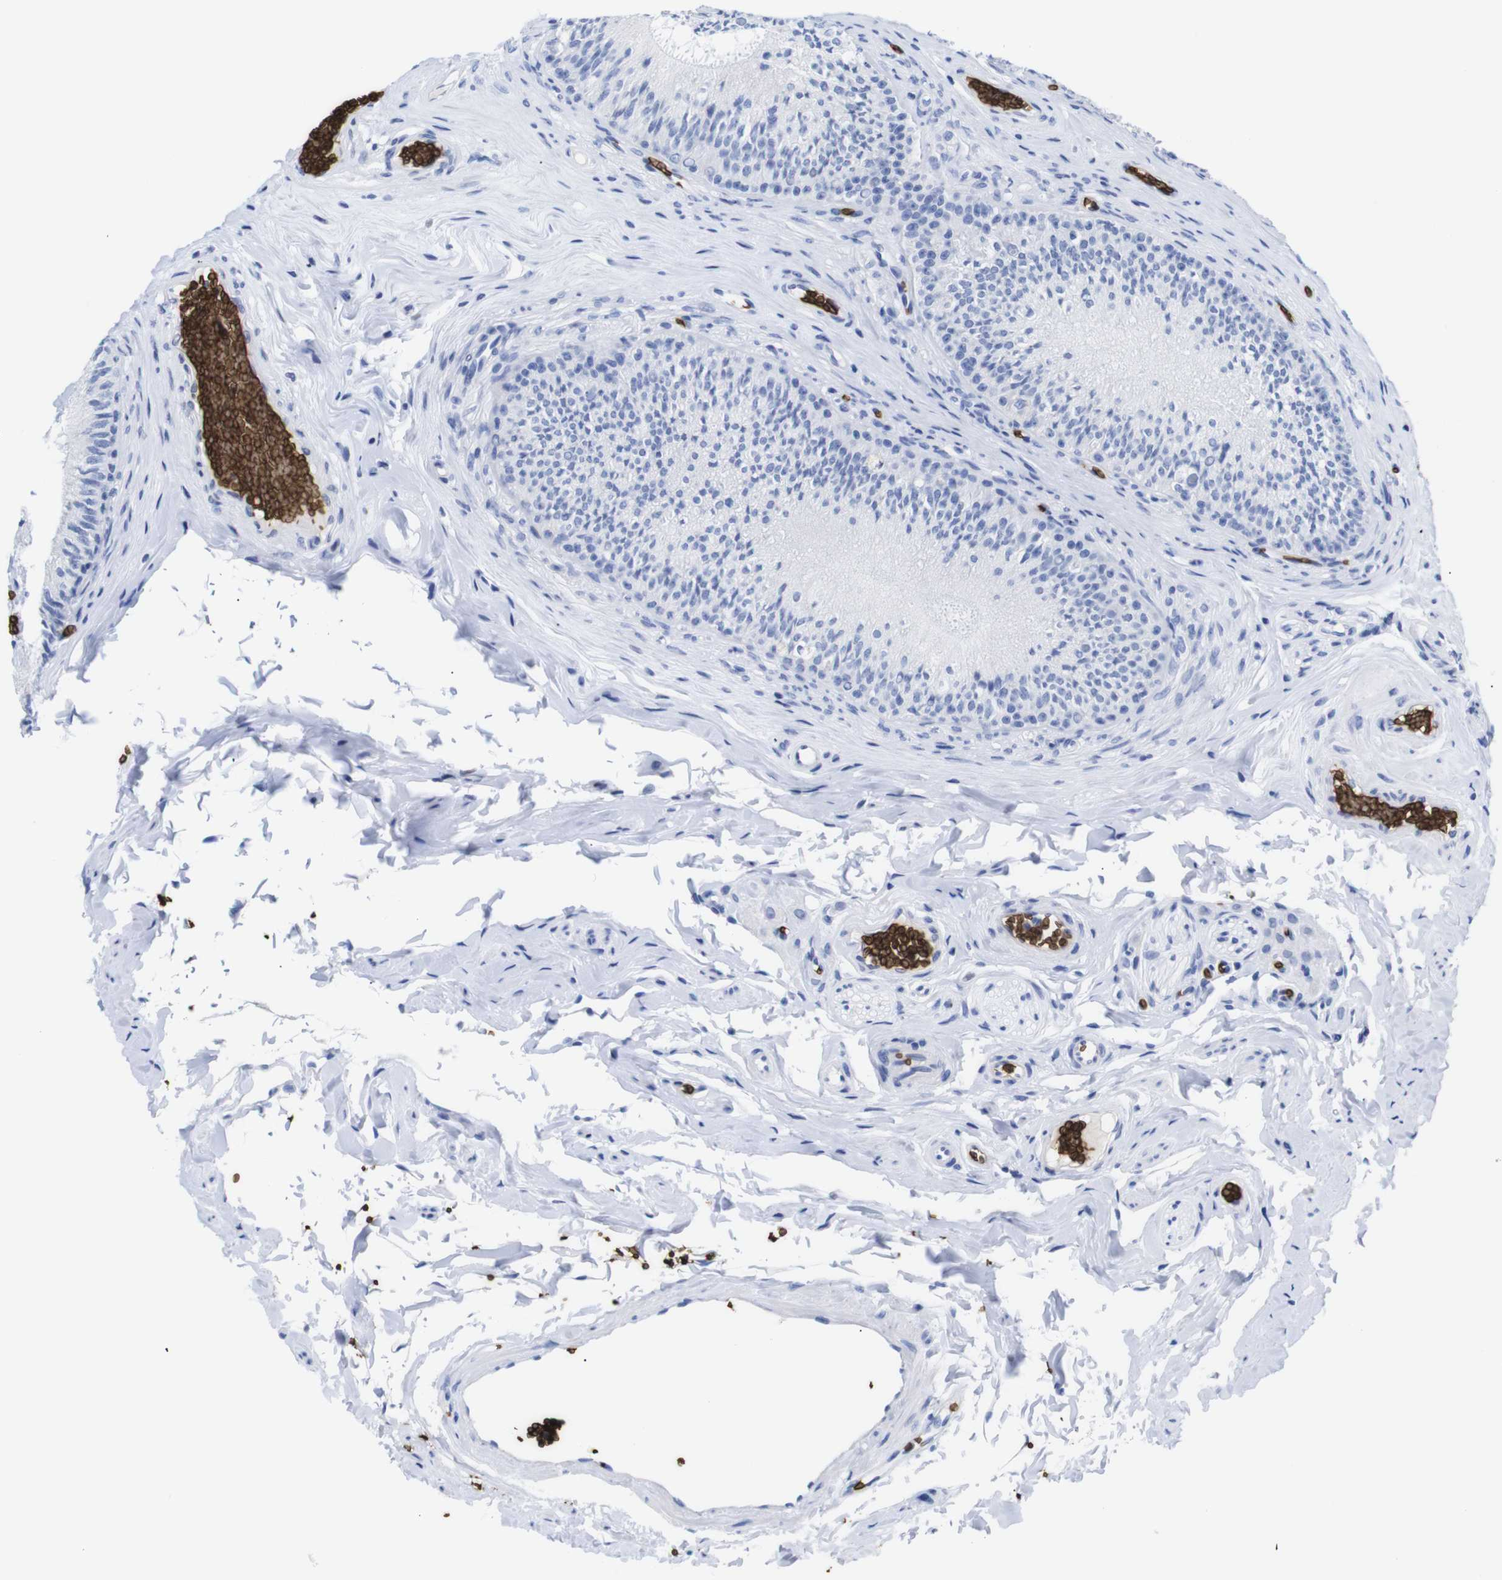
{"staining": {"intensity": "negative", "quantity": "none", "location": "none"}, "tissue": "epididymis", "cell_type": "Glandular cells", "image_type": "normal", "snomed": [{"axis": "morphology", "description": "Normal tissue, NOS"}, {"axis": "topography", "description": "Testis"}, {"axis": "topography", "description": "Epididymis"}], "caption": "An immunohistochemistry photomicrograph of normal epididymis is shown. There is no staining in glandular cells of epididymis.", "gene": "S1PR2", "patient": {"sex": "male", "age": 36}}